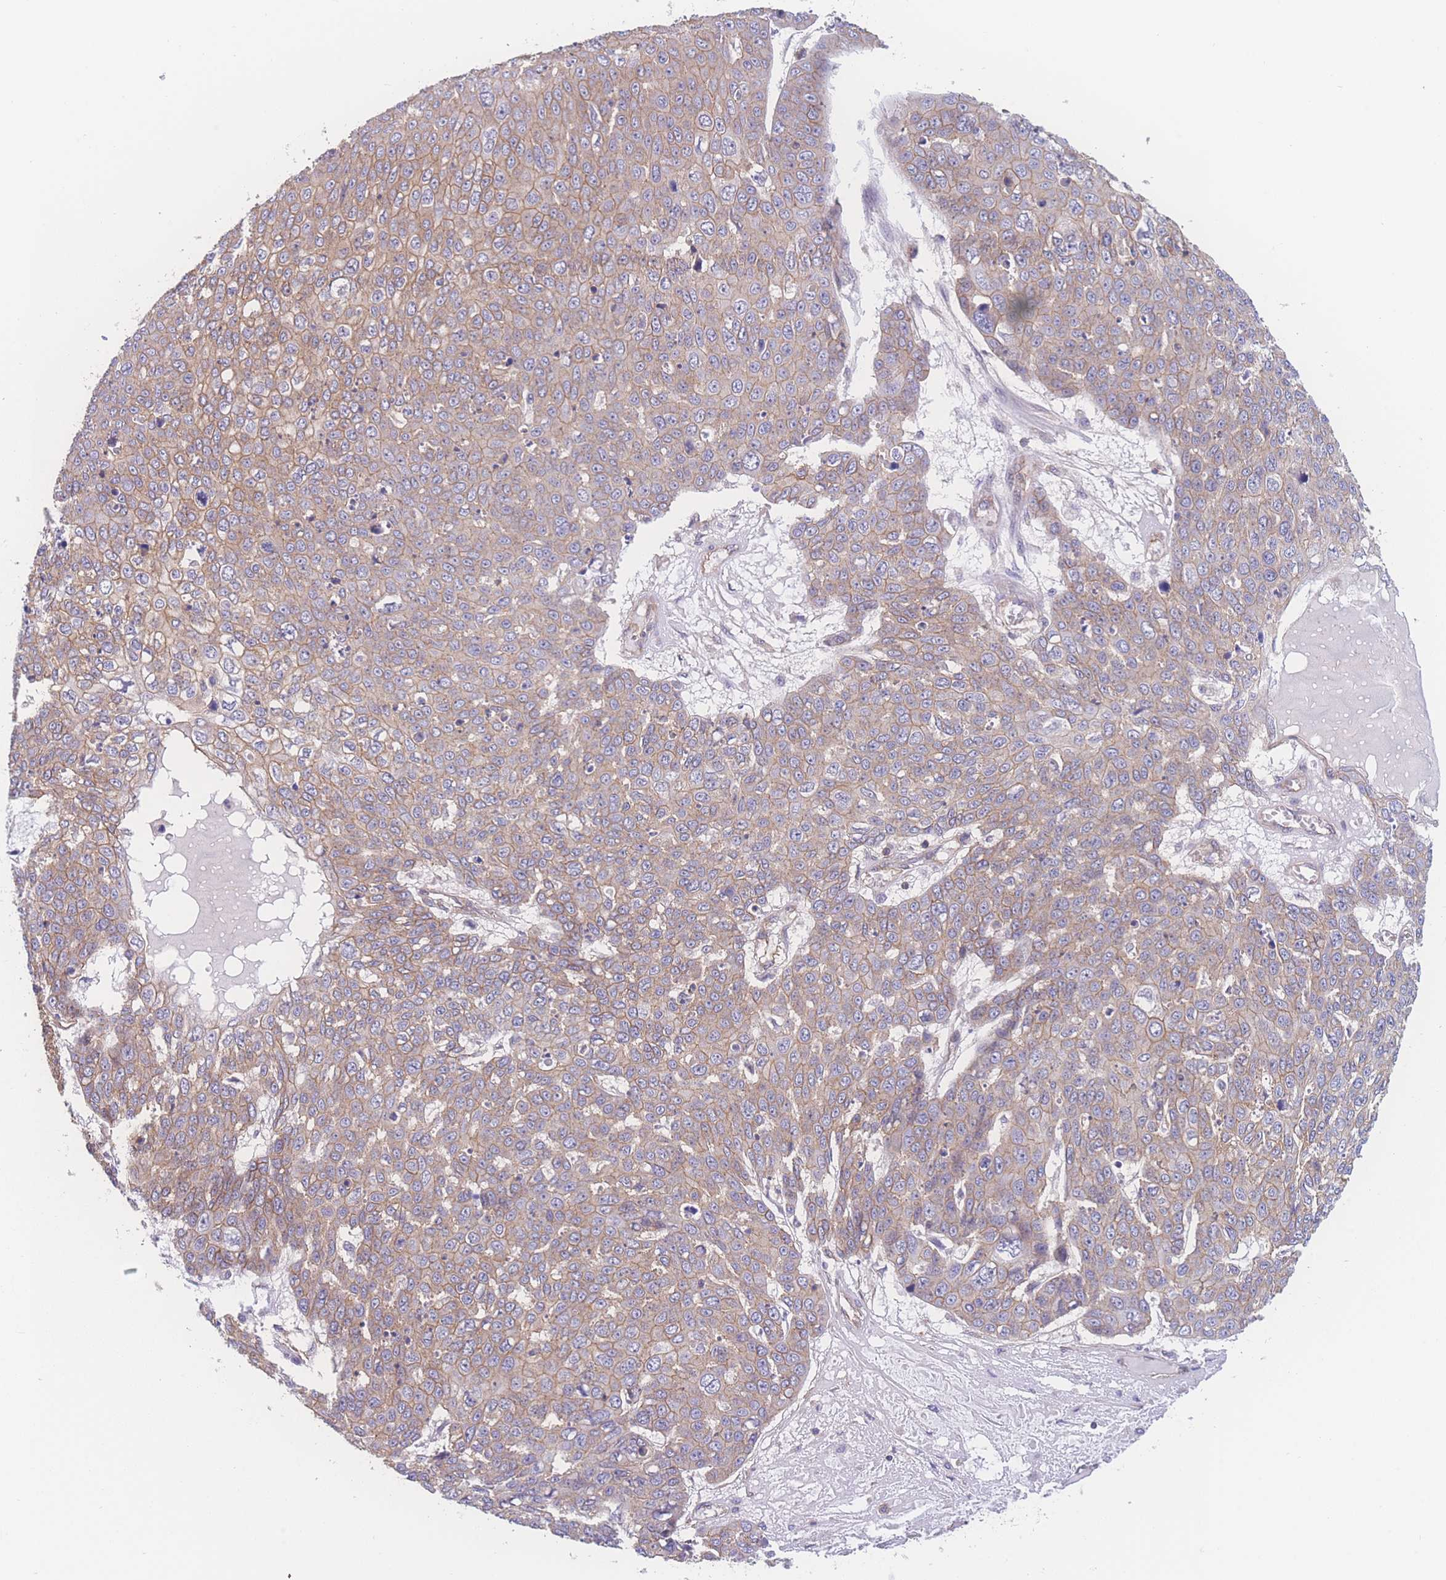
{"staining": {"intensity": "moderate", "quantity": "25%-75%", "location": "cytoplasmic/membranous"}, "tissue": "skin cancer", "cell_type": "Tumor cells", "image_type": "cancer", "snomed": [{"axis": "morphology", "description": "Squamous cell carcinoma, NOS"}, {"axis": "topography", "description": "Skin"}], "caption": "Protein staining demonstrates moderate cytoplasmic/membranous expression in about 25%-75% of tumor cells in skin cancer (squamous cell carcinoma). Using DAB (brown) and hematoxylin (blue) stains, captured at high magnification using brightfield microscopy.", "gene": "CFAP97", "patient": {"sex": "male", "age": 71}}